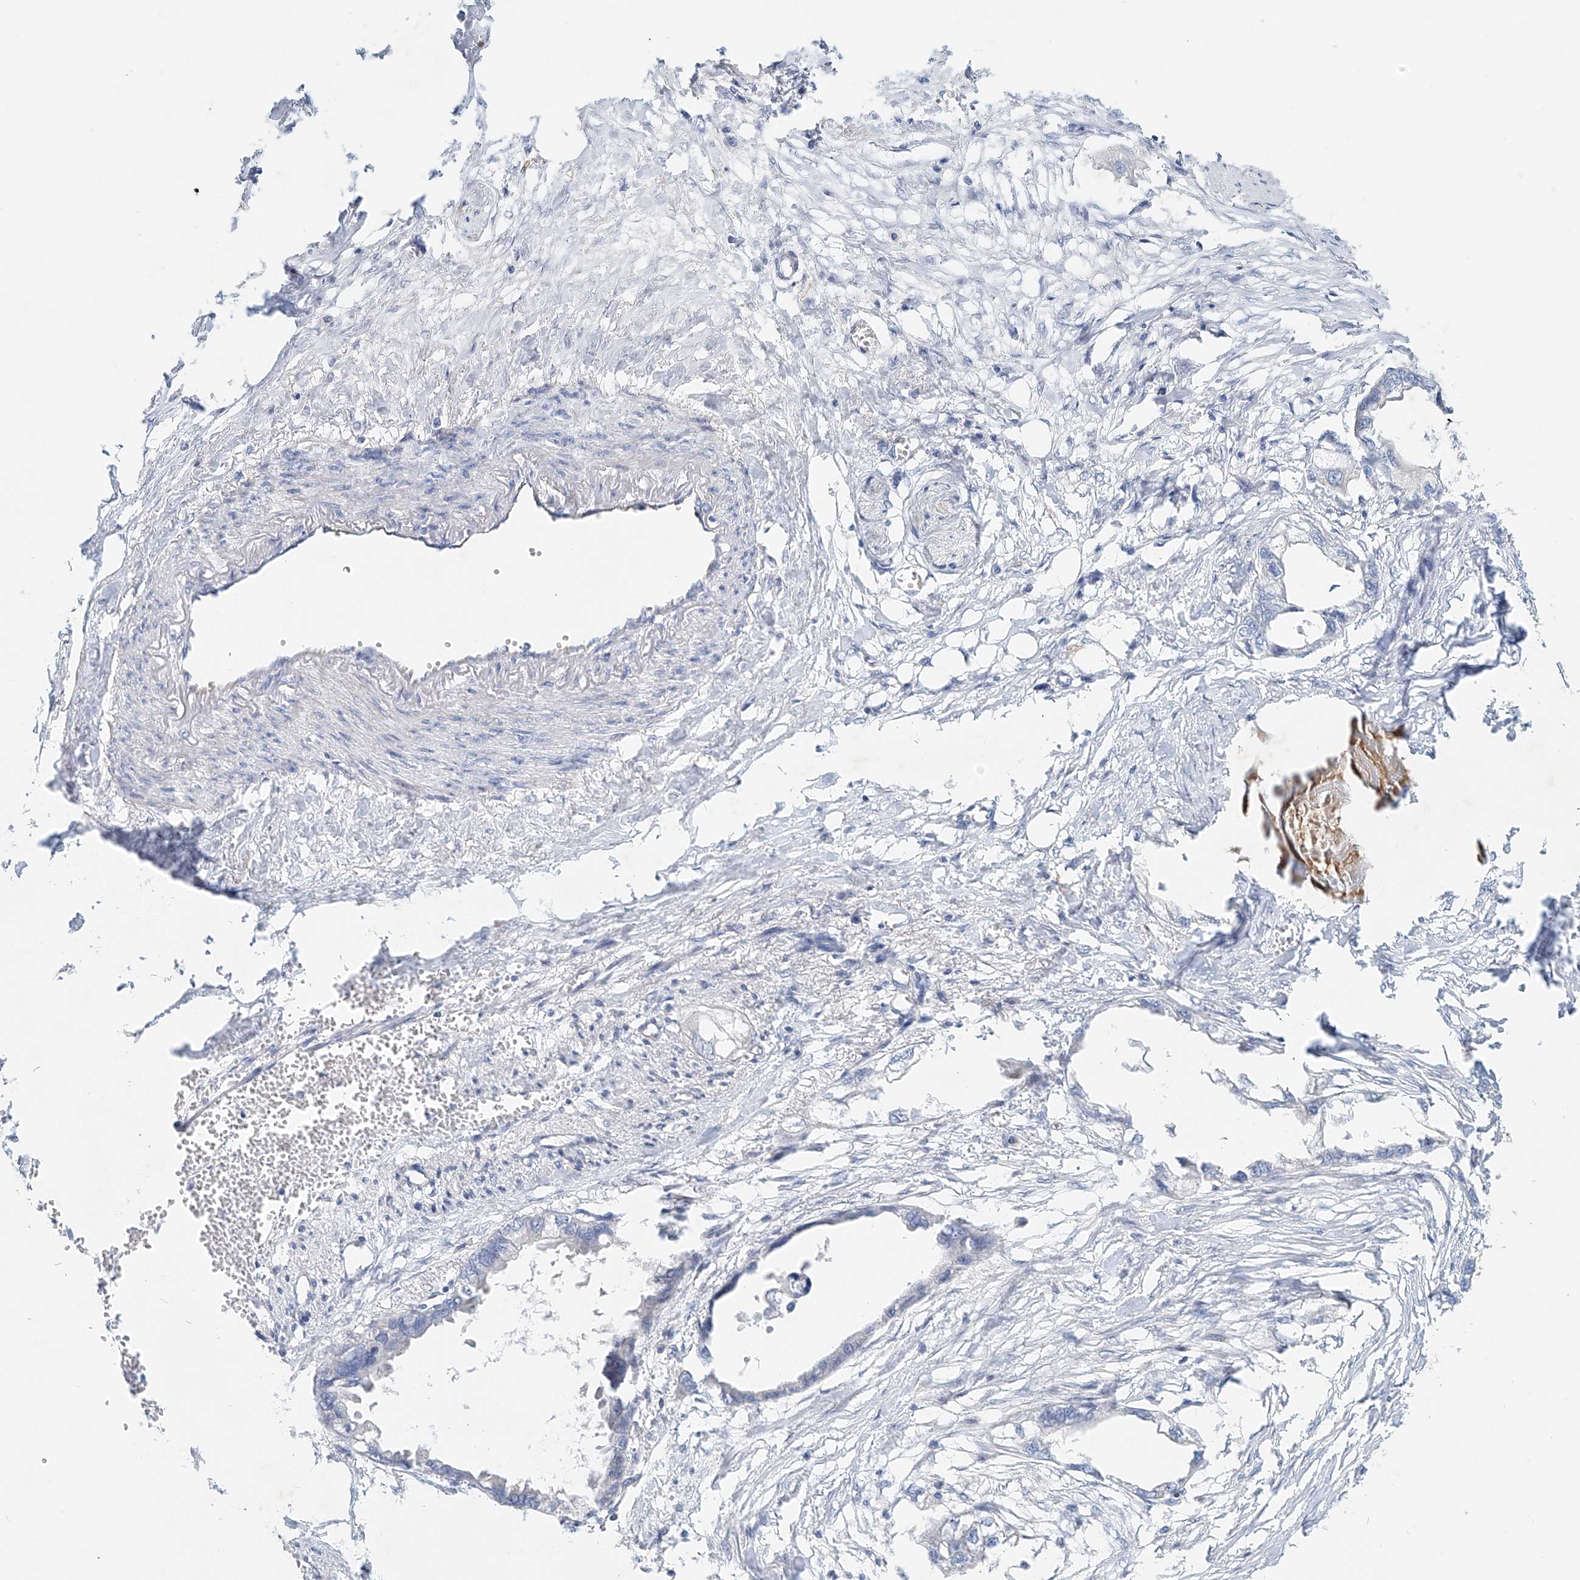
{"staining": {"intensity": "negative", "quantity": "none", "location": "none"}, "tissue": "endometrial cancer", "cell_type": "Tumor cells", "image_type": "cancer", "snomed": [{"axis": "morphology", "description": "Adenocarcinoma, NOS"}, {"axis": "morphology", "description": "Adenocarcinoma, metastatic, NOS"}, {"axis": "topography", "description": "Adipose tissue"}, {"axis": "topography", "description": "Endometrium"}], "caption": "Immunohistochemistry (IHC) histopathology image of neoplastic tissue: endometrial cancer stained with DAB (3,3'-diaminobenzidine) demonstrates no significant protein staining in tumor cells. (Stains: DAB (3,3'-diaminobenzidine) immunohistochemistry (IHC) with hematoxylin counter stain, Microscopy: brightfield microscopy at high magnification).", "gene": "FRYL", "patient": {"sex": "female", "age": 67}}